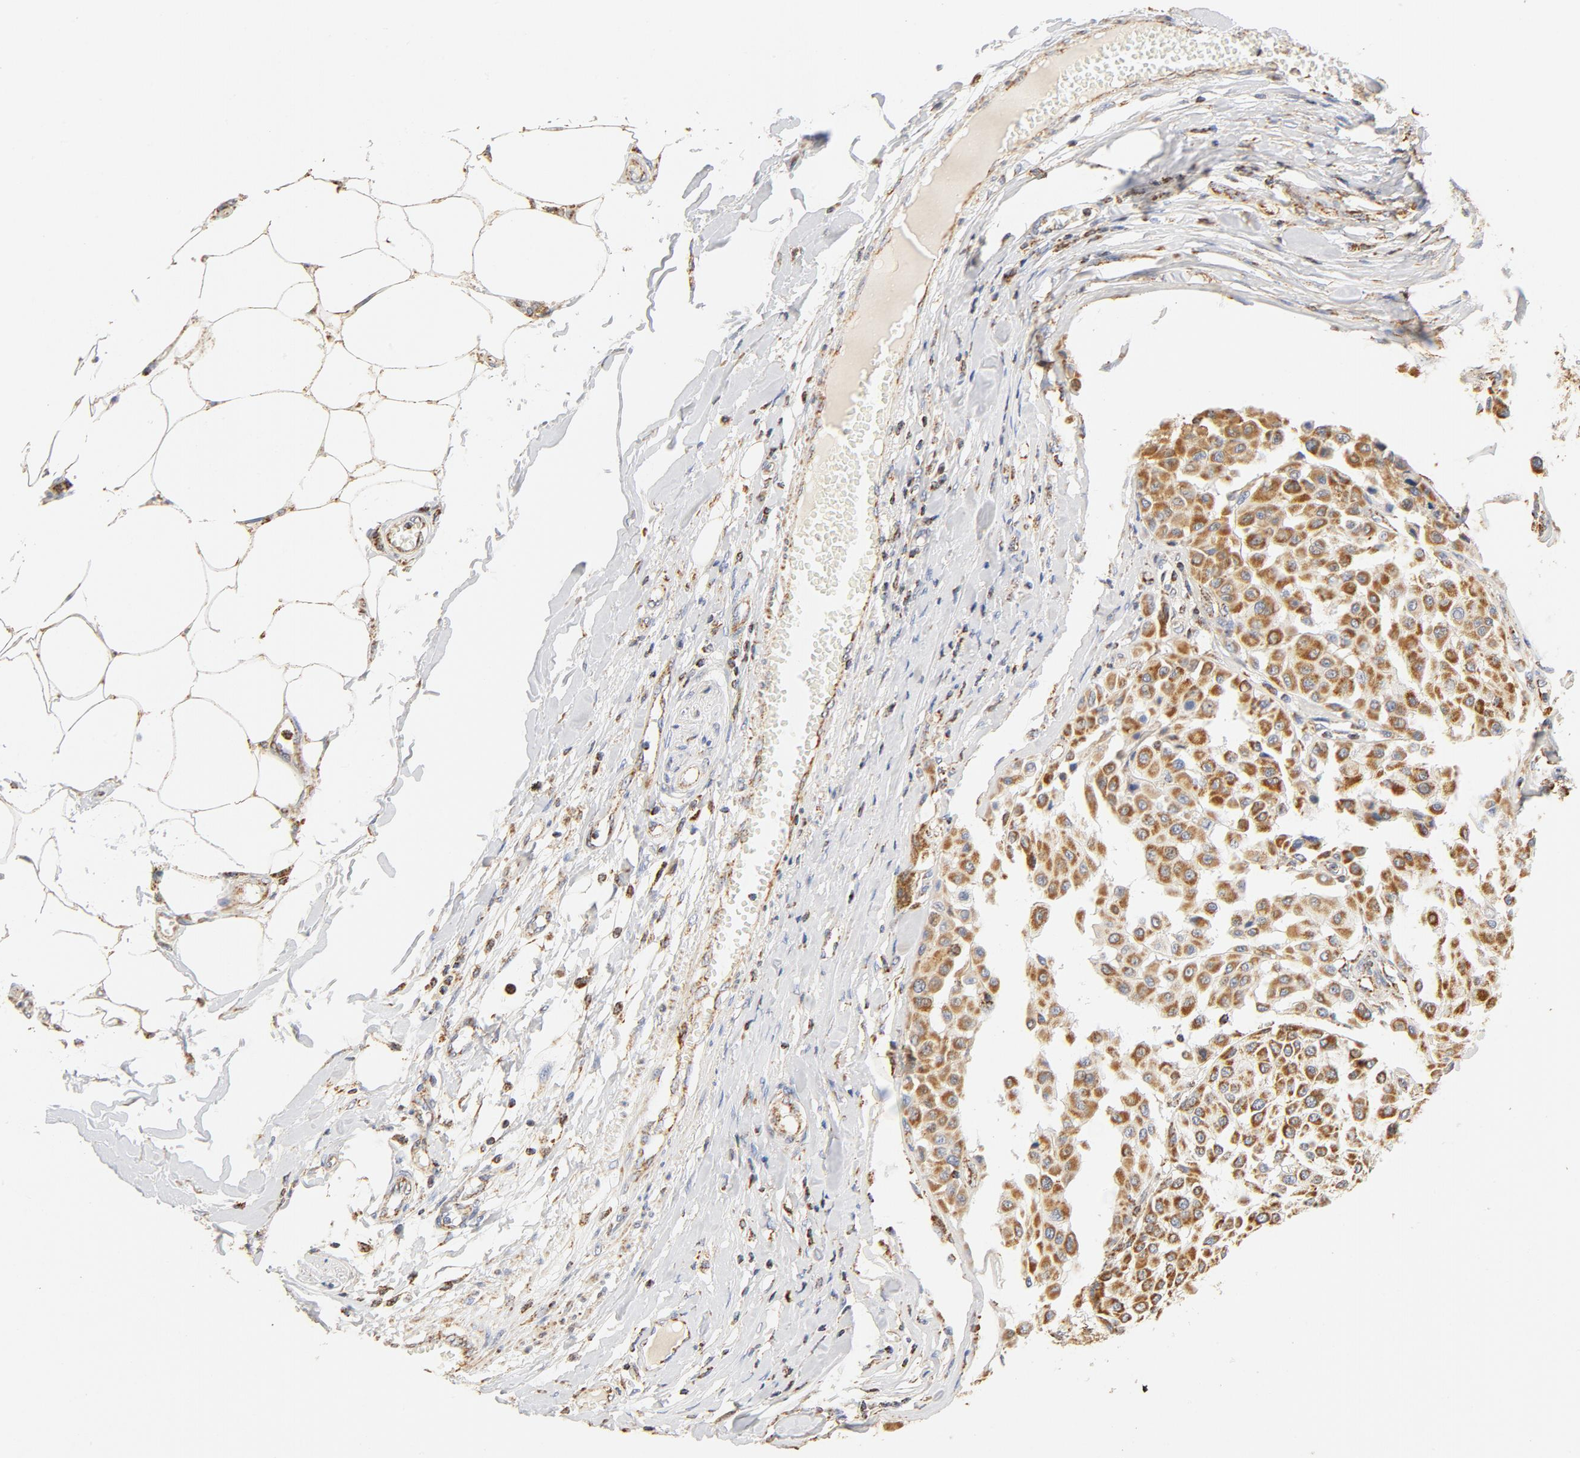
{"staining": {"intensity": "moderate", "quantity": ">75%", "location": "cytoplasmic/membranous"}, "tissue": "melanoma", "cell_type": "Tumor cells", "image_type": "cancer", "snomed": [{"axis": "morphology", "description": "Malignant melanoma, Metastatic site"}, {"axis": "topography", "description": "Soft tissue"}], "caption": "Tumor cells reveal moderate cytoplasmic/membranous positivity in approximately >75% of cells in melanoma. The protein is shown in brown color, while the nuclei are stained blue.", "gene": "COX4I1", "patient": {"sex": "male", "age": 41}}